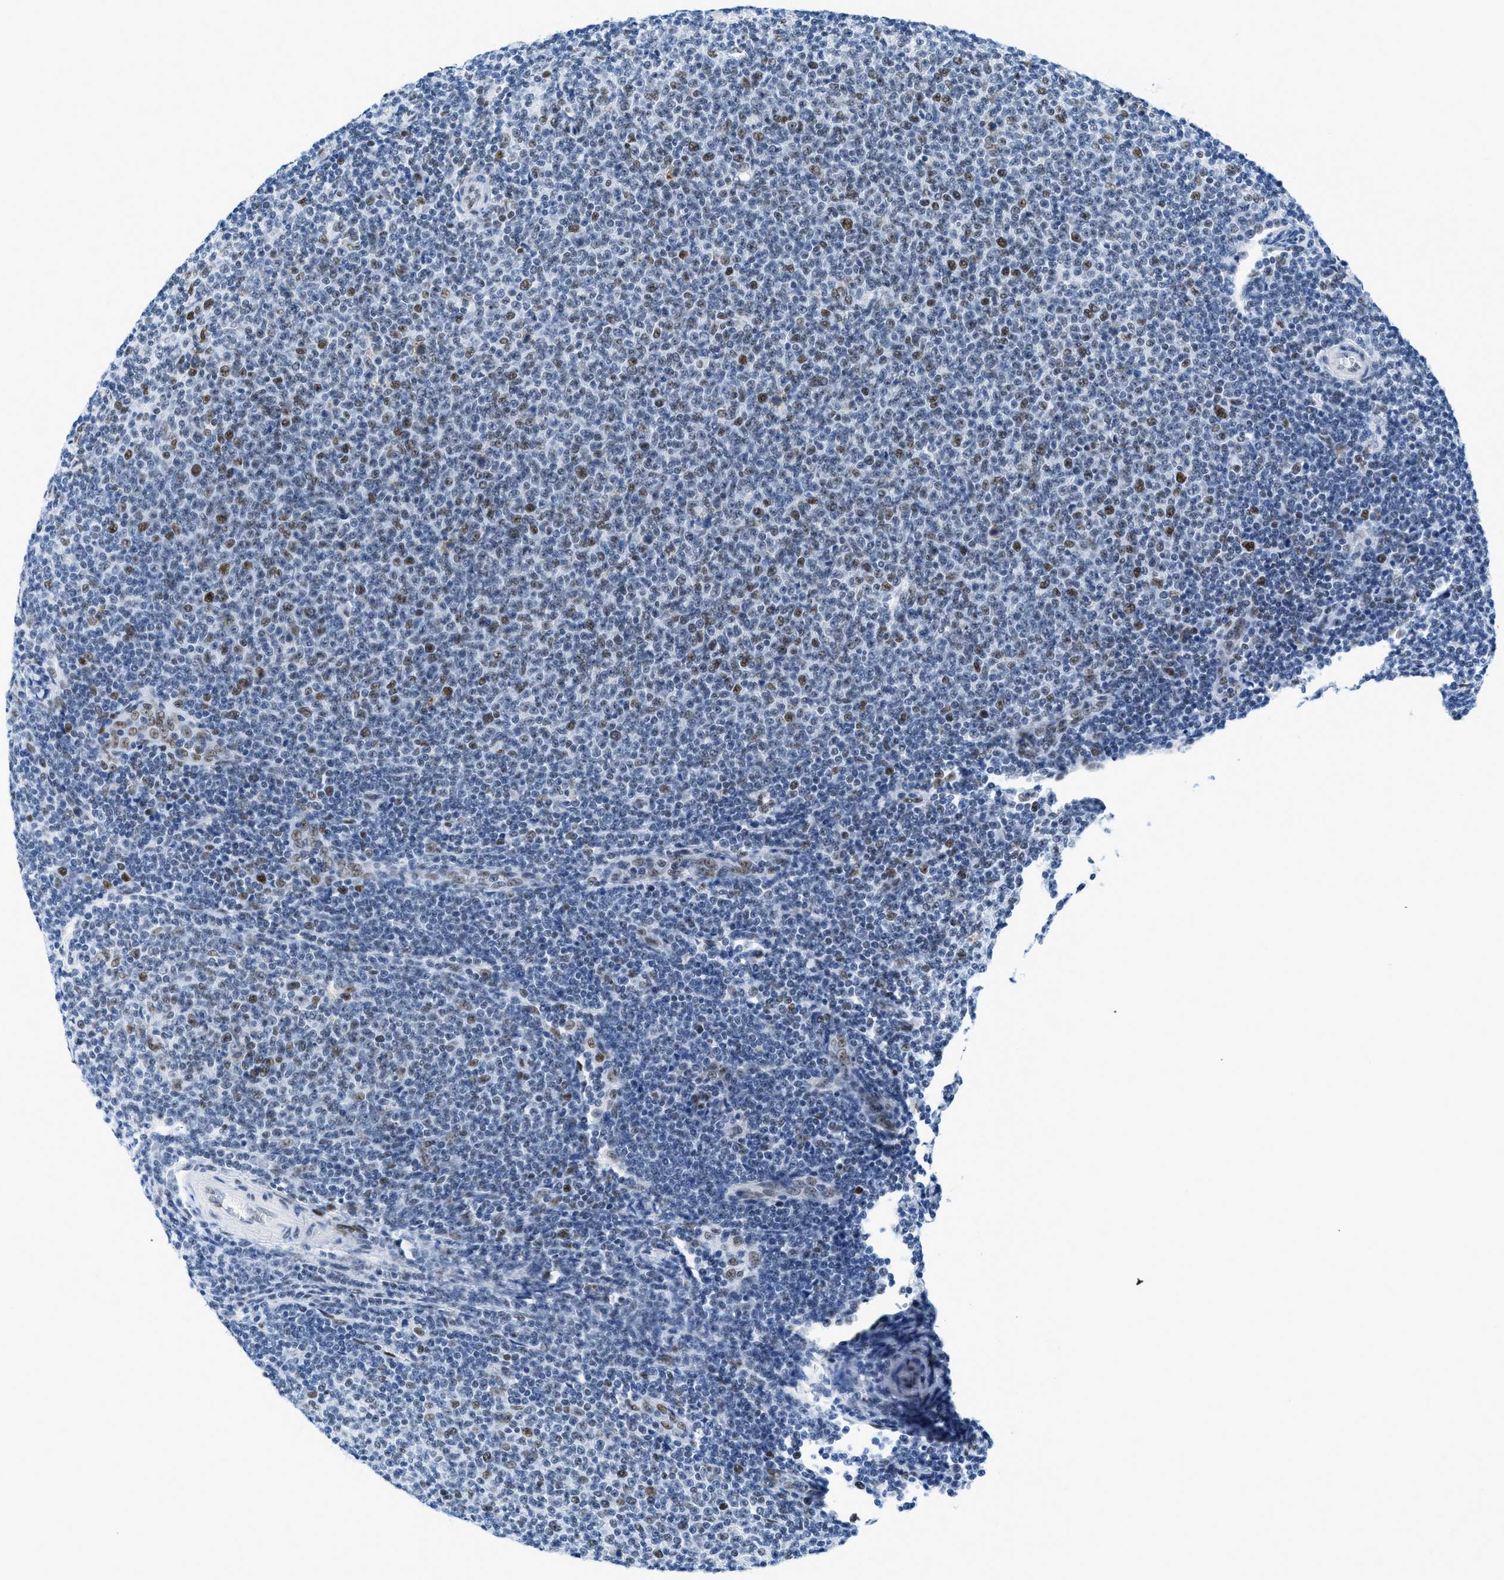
{"staining": {"intensity": "moderate", "quantity": "25%-75%", "location": "nuclear"}, "tissue": "lymphoma", "cell_type": "Tumor cells", "image_type": "cancer", "snomed": [{"axis": "morphology", "description": "Malignant lymphoma, non-Hodgkin's type, Low grade"}, {"axis": "topography", "description": "Lymph node"}], "caption": "This is a histology image of immunohistochemistry (IHC) staining of lymphoma, which shows moderate expression in the nuclear of tumor cells.", "gene": "SMARCAD1", "patient": {"sex": "male", "age": 66}}